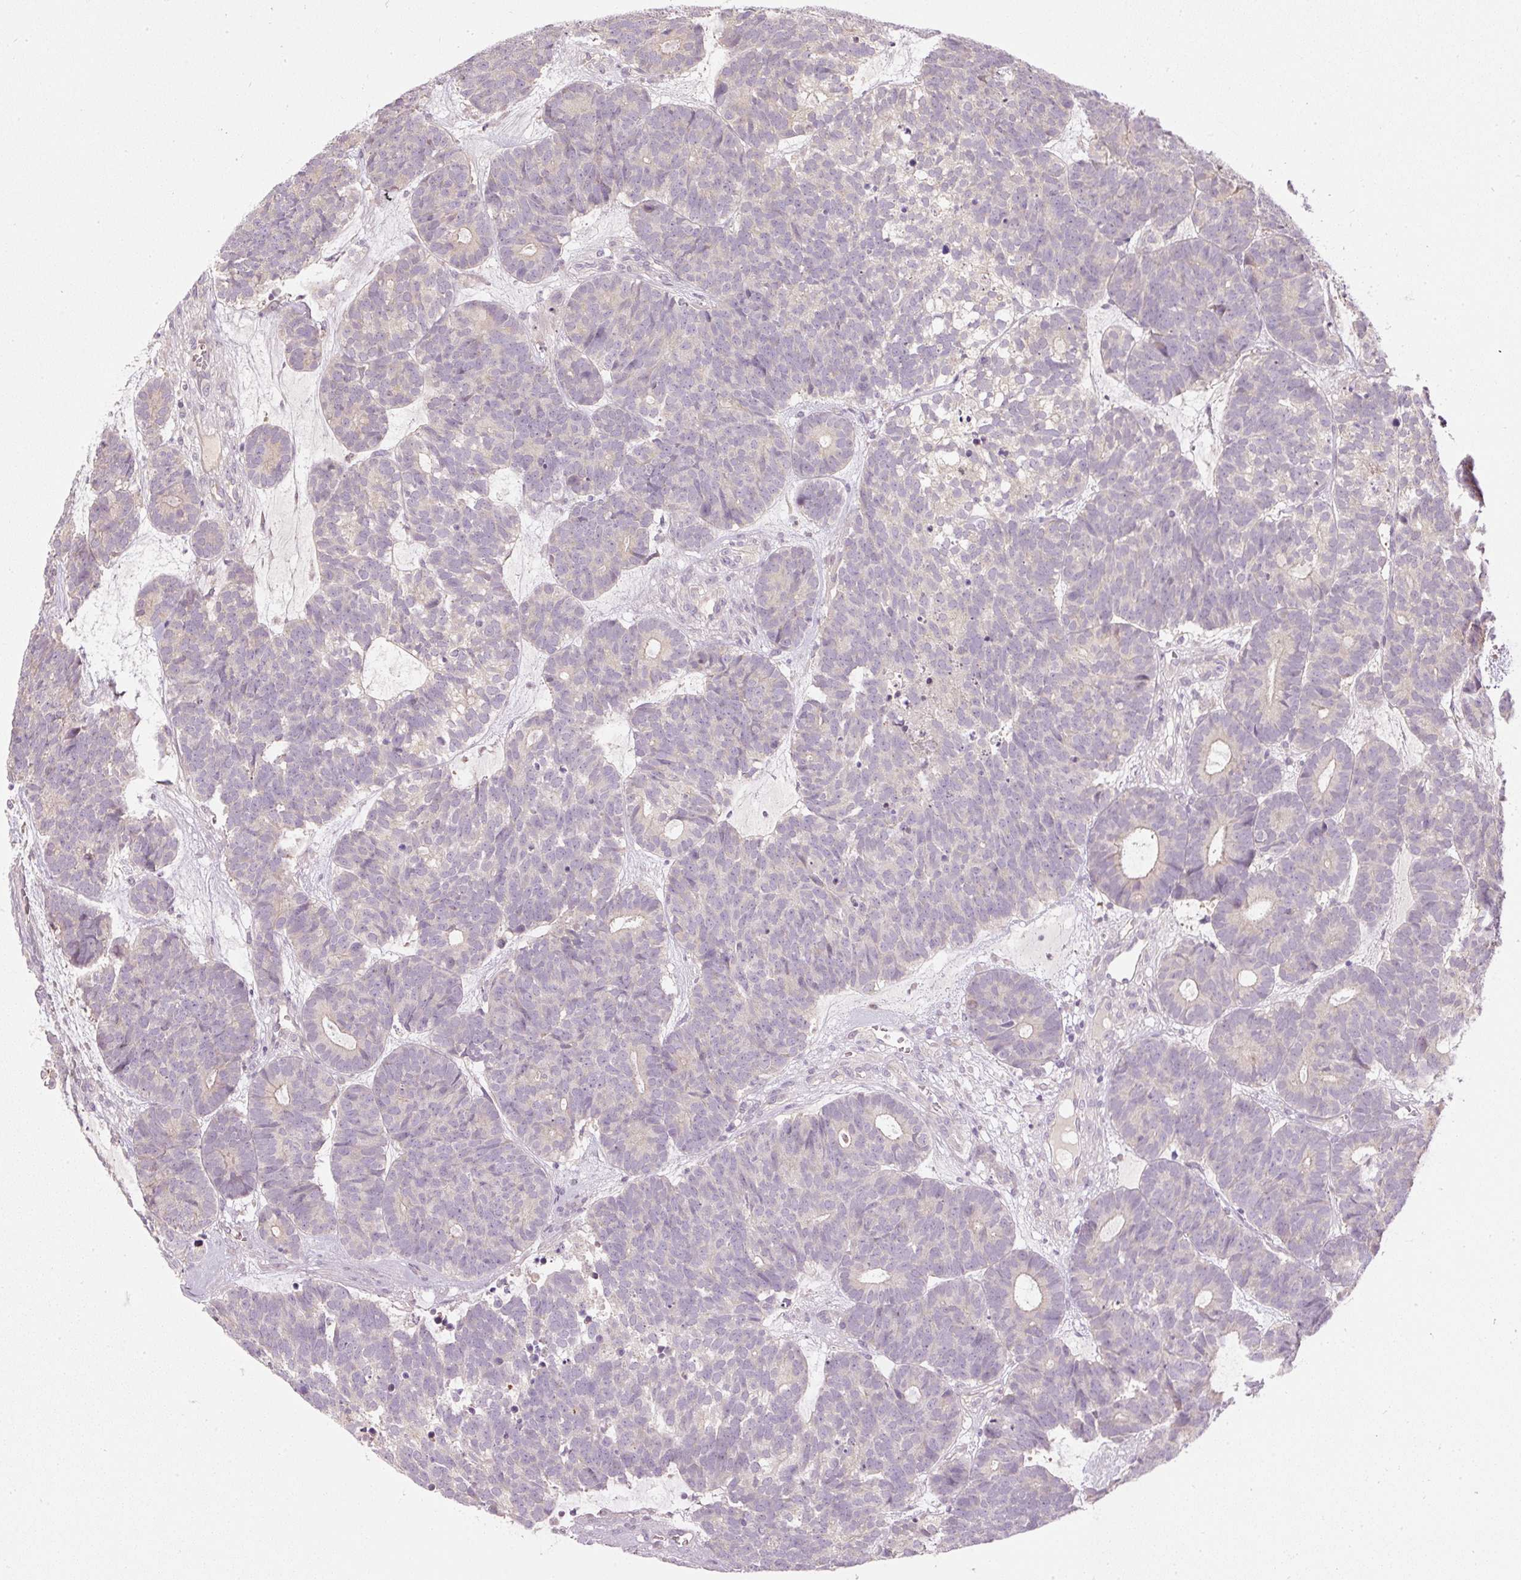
{"staining": {"intensity": "negative", "quantity": "none", "location": "none"}, "tissue": "head and neck cancer", "cell_type": "Tumor cells", "image_type": "cancer", "snomed": [{"axis": "morphology", "description": "Adenocarcinoma, NOS"}, {"axis": "topography", "description": "Head-Neck"}], "caption": "High magnification brightfield microscopy of head and neck adenocarcinoma stained with DAB (3,3'-diaminobenzidine) (brown) and counterstained with hematoxylin (blue): tumor cells show no significant staining.", "gene": "CTTNBP2", "patient": {"sex": "female", "age": 81}}